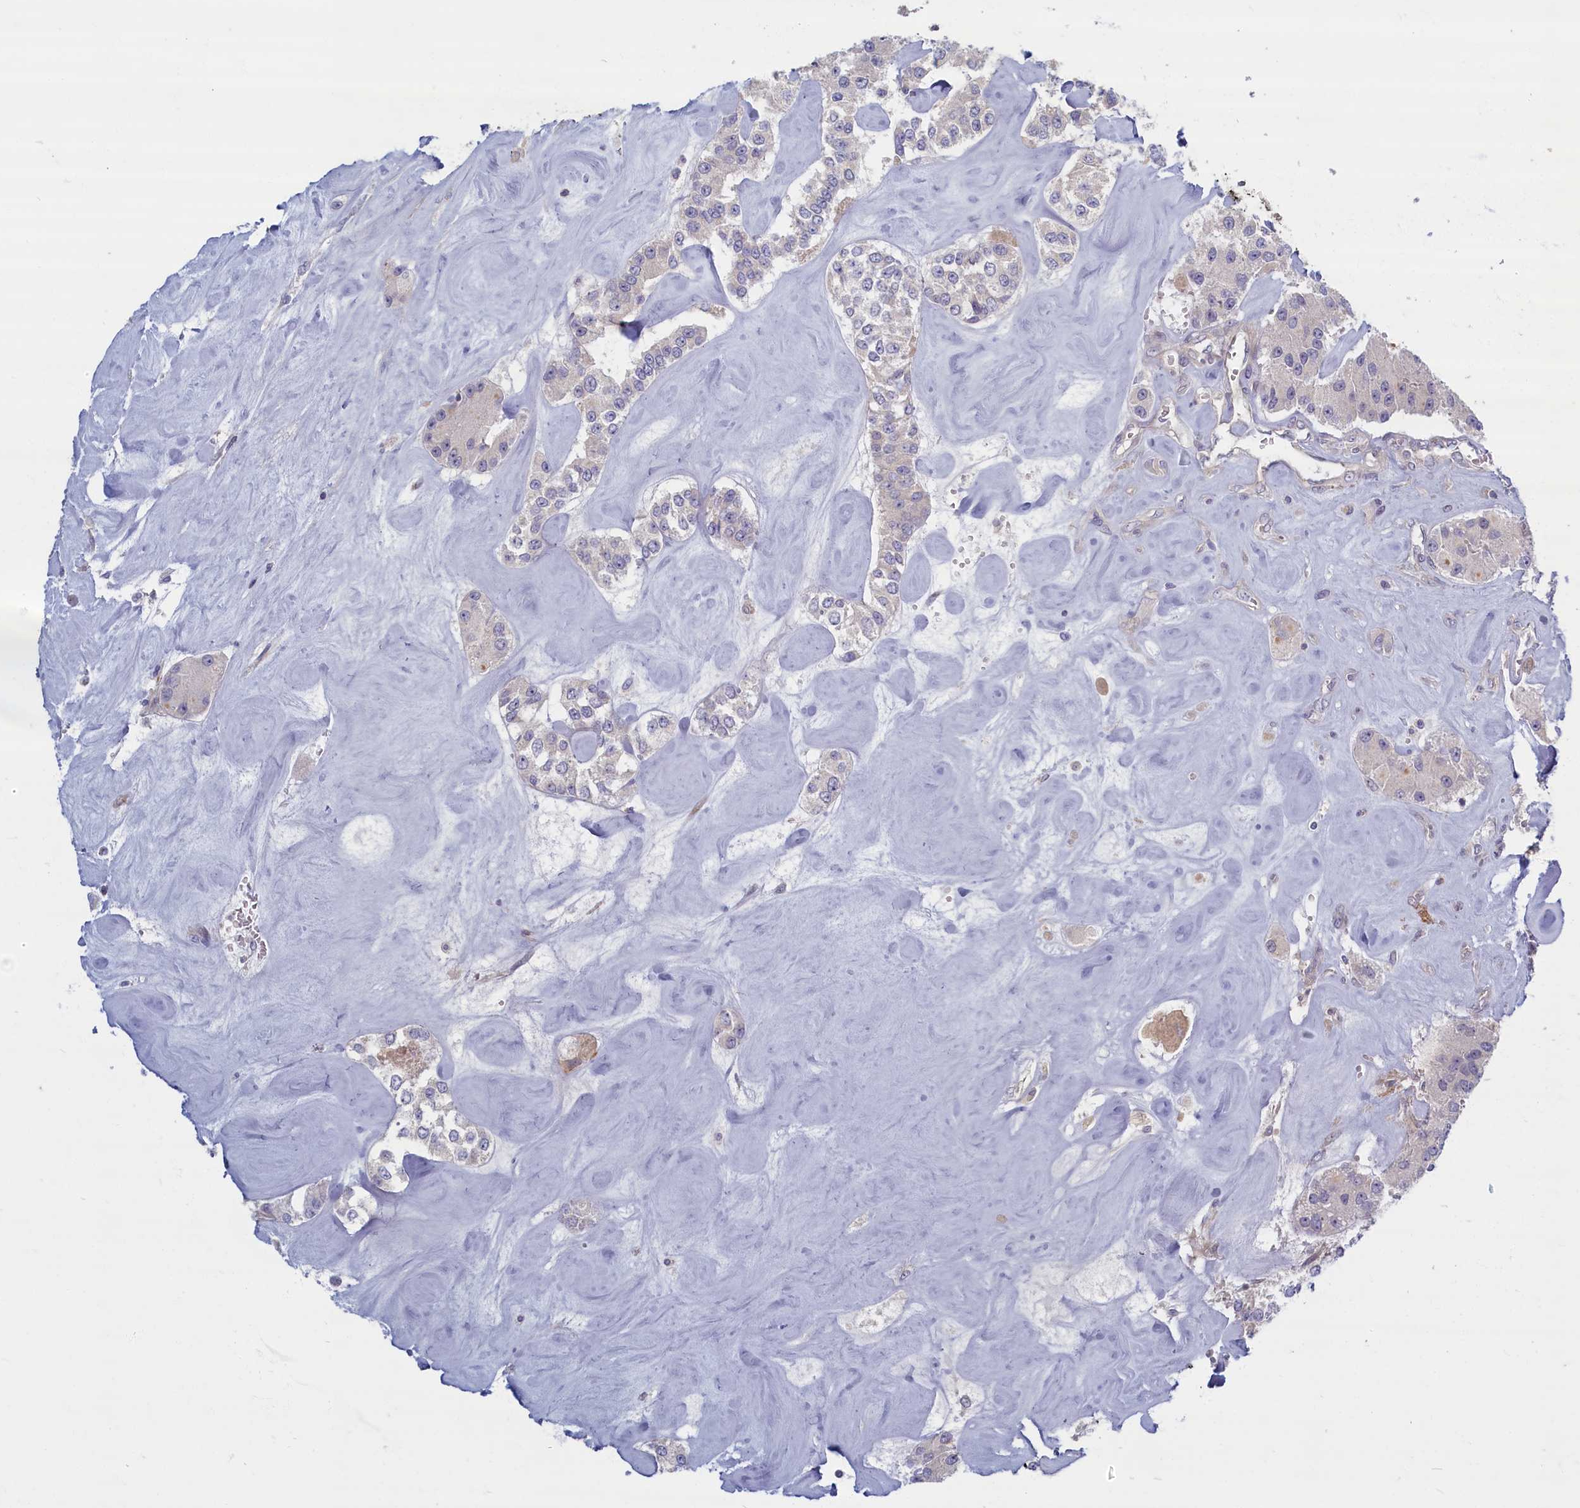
{"staining": {"intensity": "negative", "quantity": "none", "location": "none"}, "tissue": "carcinoid", "cell_type": "Tumor cells", "image_type": "cancer", "snomed": [{"axis": "morphology", "description": "Carcinoid, malignant, NOS"}, {"axis": "topography", "description": "Pancreas"}], "caption": "Histopathology image shows no significant protein positivity in tumor cells of carcinoid.", "gene": "TRPM4", "patient": {"sex": "male", "age": 41}}